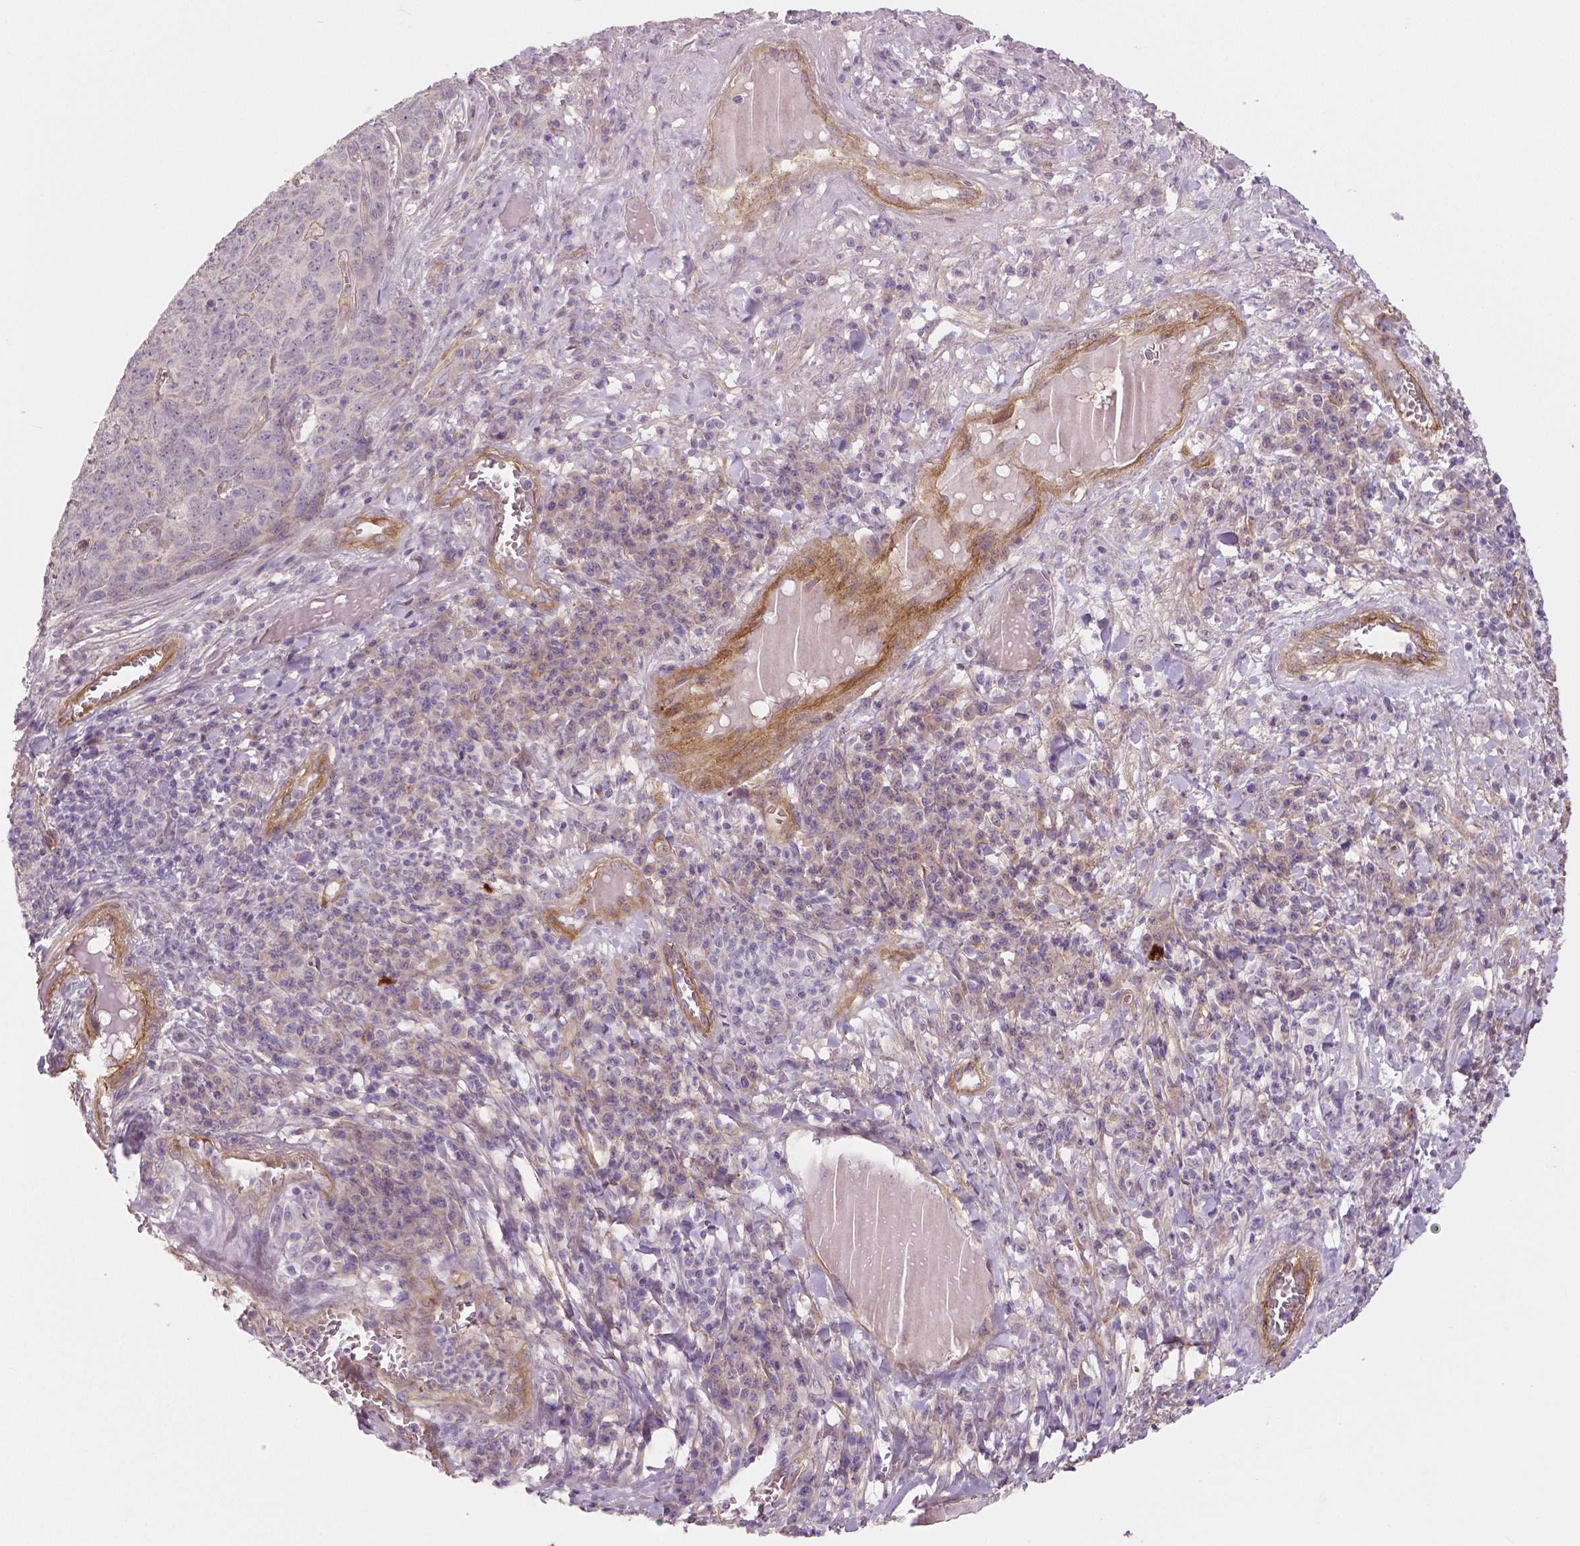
{"staining": {"intensity": "negative", "quantity": "none", "location": "none"}, "tissue": "skin cancer", "cell_type": "Tumor cells", "image_type": "cancer", "snomed": [{"axis": "morphology", "description": "Squamous cell carcinoma, NOS"}, {"axis": "topography", "description": "Skin"}, {"axis": "topography", "description": "Anal"}], "caption": "High power microscopy histopathology image of an immunohistochemistry histopathology image of squamous cell carcinoma (skin), revealing no significant staining in tumor cells.", "gene": "FLT1", "patient": {"sex": "female", "age": 51}}